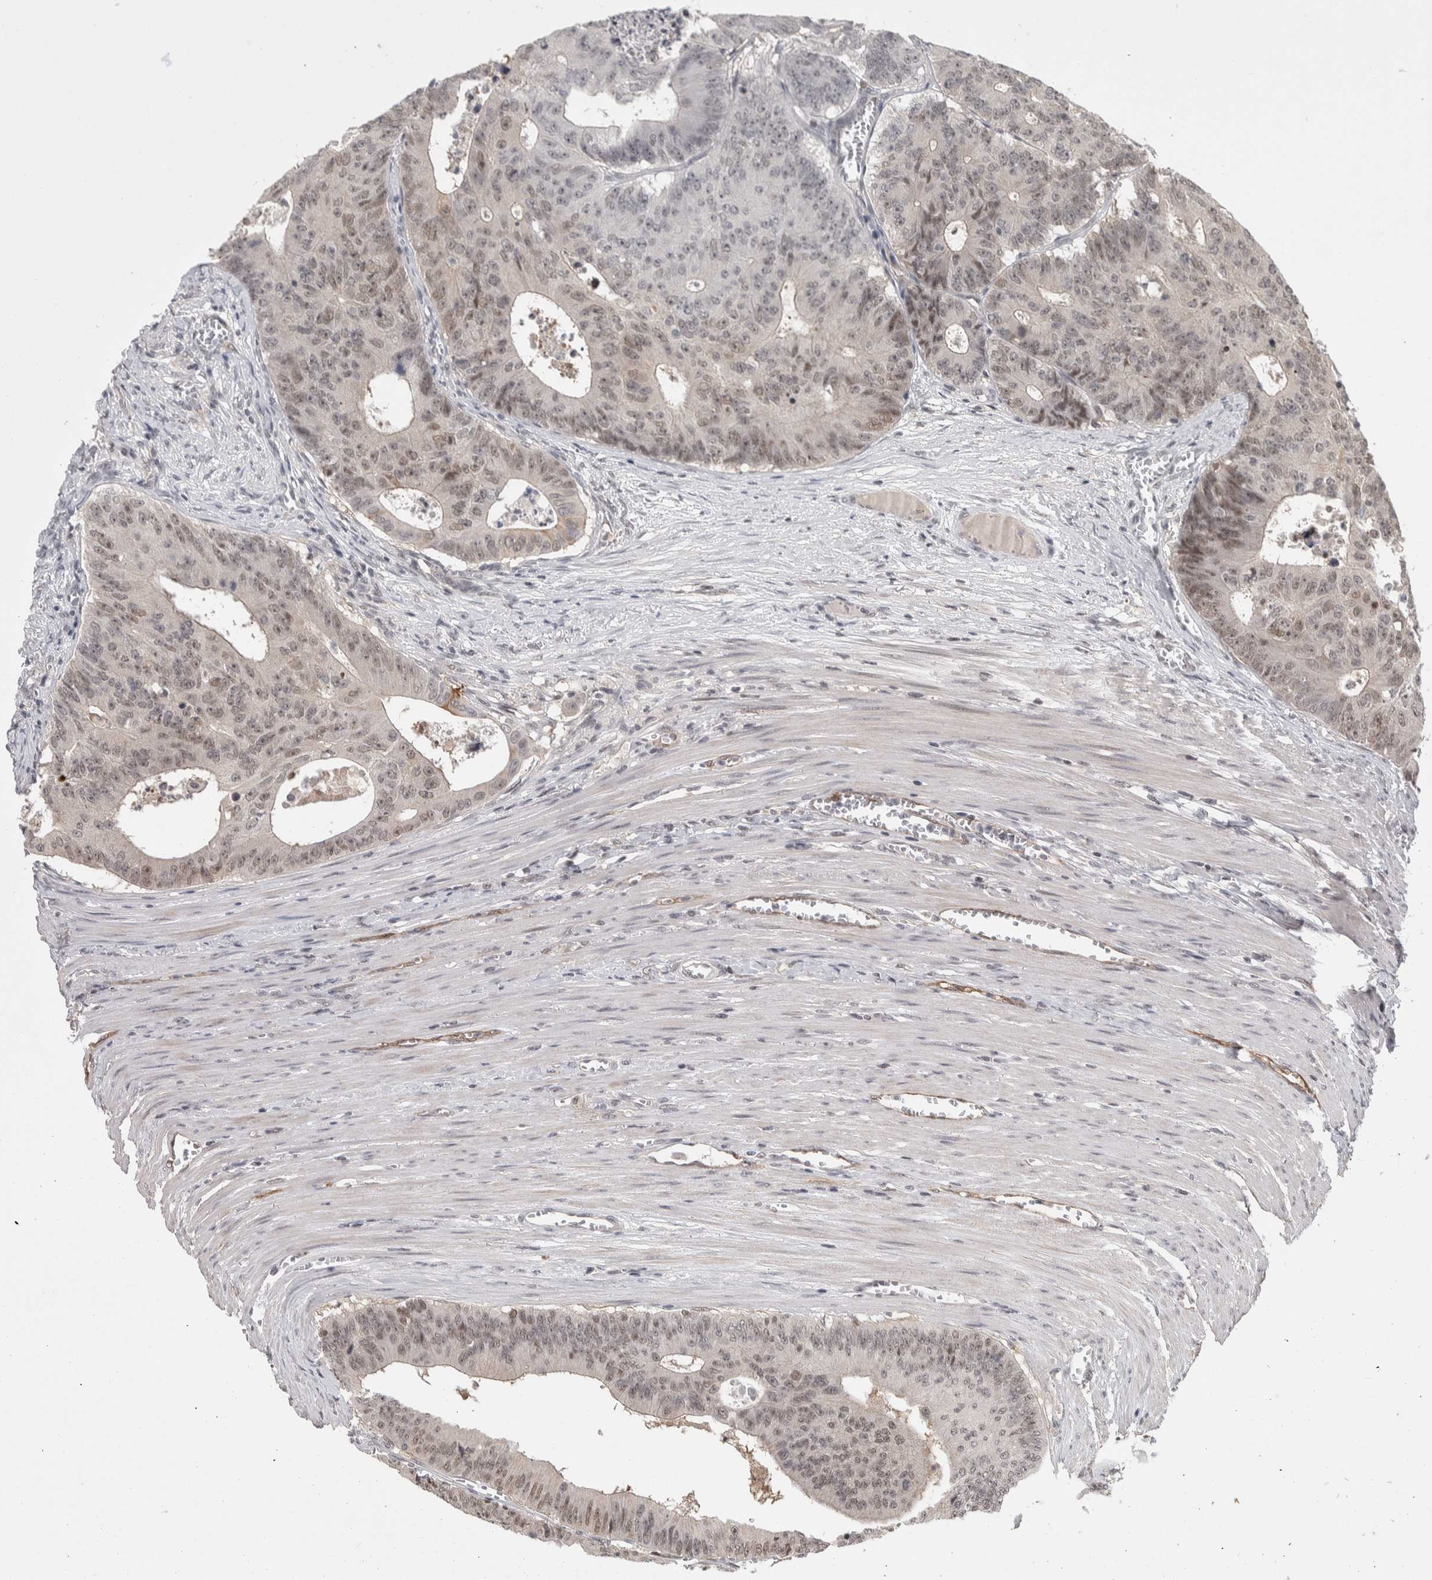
{"staining": {"intensity": "weak", "quantity": "25%-75%", "location": "nuclear"}, "tissue": "colorectal cancer", "cell_type": "Tumor cells", "image_type": "cancer", "snomed": [{"axis": "morphology", "description": "Adenocarcinoma, NOS"}, {"axis": "topography", "description": "Colon"}], "caption": "Immunohistochemistry staining of adenocarcinoma (colorectal), which shows low levels of weak nuclear positivity in approximately 25%-75% of tumor cells indicating weak nuclear protein expression. The staining was performed using DAB (brown) for protein detection and nuclei were counterstained in hematoxylin (blue).", "gene": "ZSCAN21", "patient": {"sex": "male", "age": 87}}